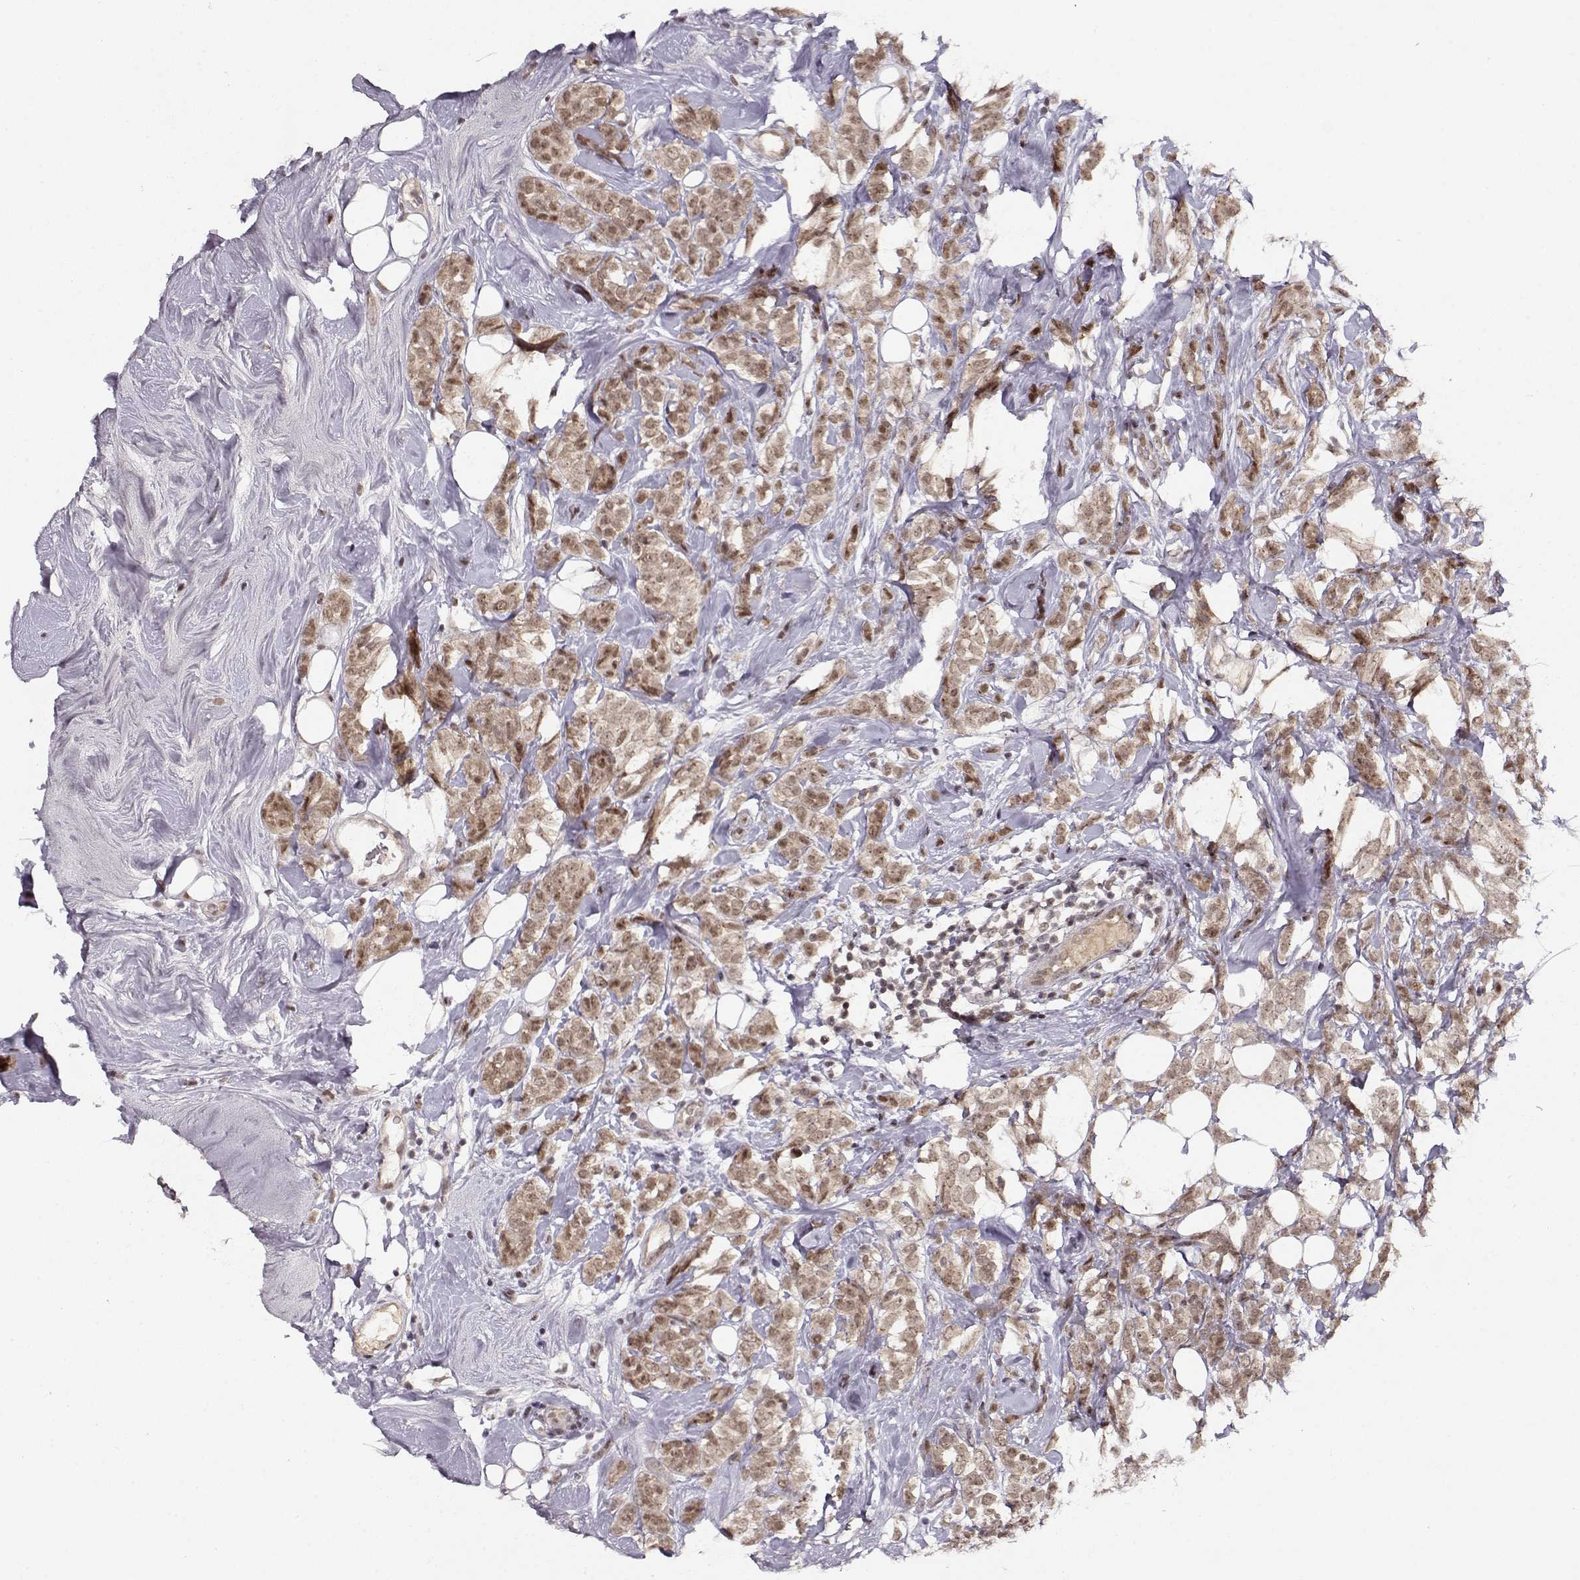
{"staining": {"intensity": "moderate", "quantity": ">75%", "location": "cytoplasmic/membranous,nuclear"}, "tissue": "breast cancer", "cell_type": "Tumor cells", "image_type": "cancer", "snomed": [{"axis": "morphology", "description": "Lobular carcinoma"}, {"axis": "topography", "description": "Breast"}], "caption": "Human breast cancer stained with a protein marker demonstrates moderate staining in tumor cells.", "gene": "CSNK2A1", "patient": {"sex": "female", "age": 49}}